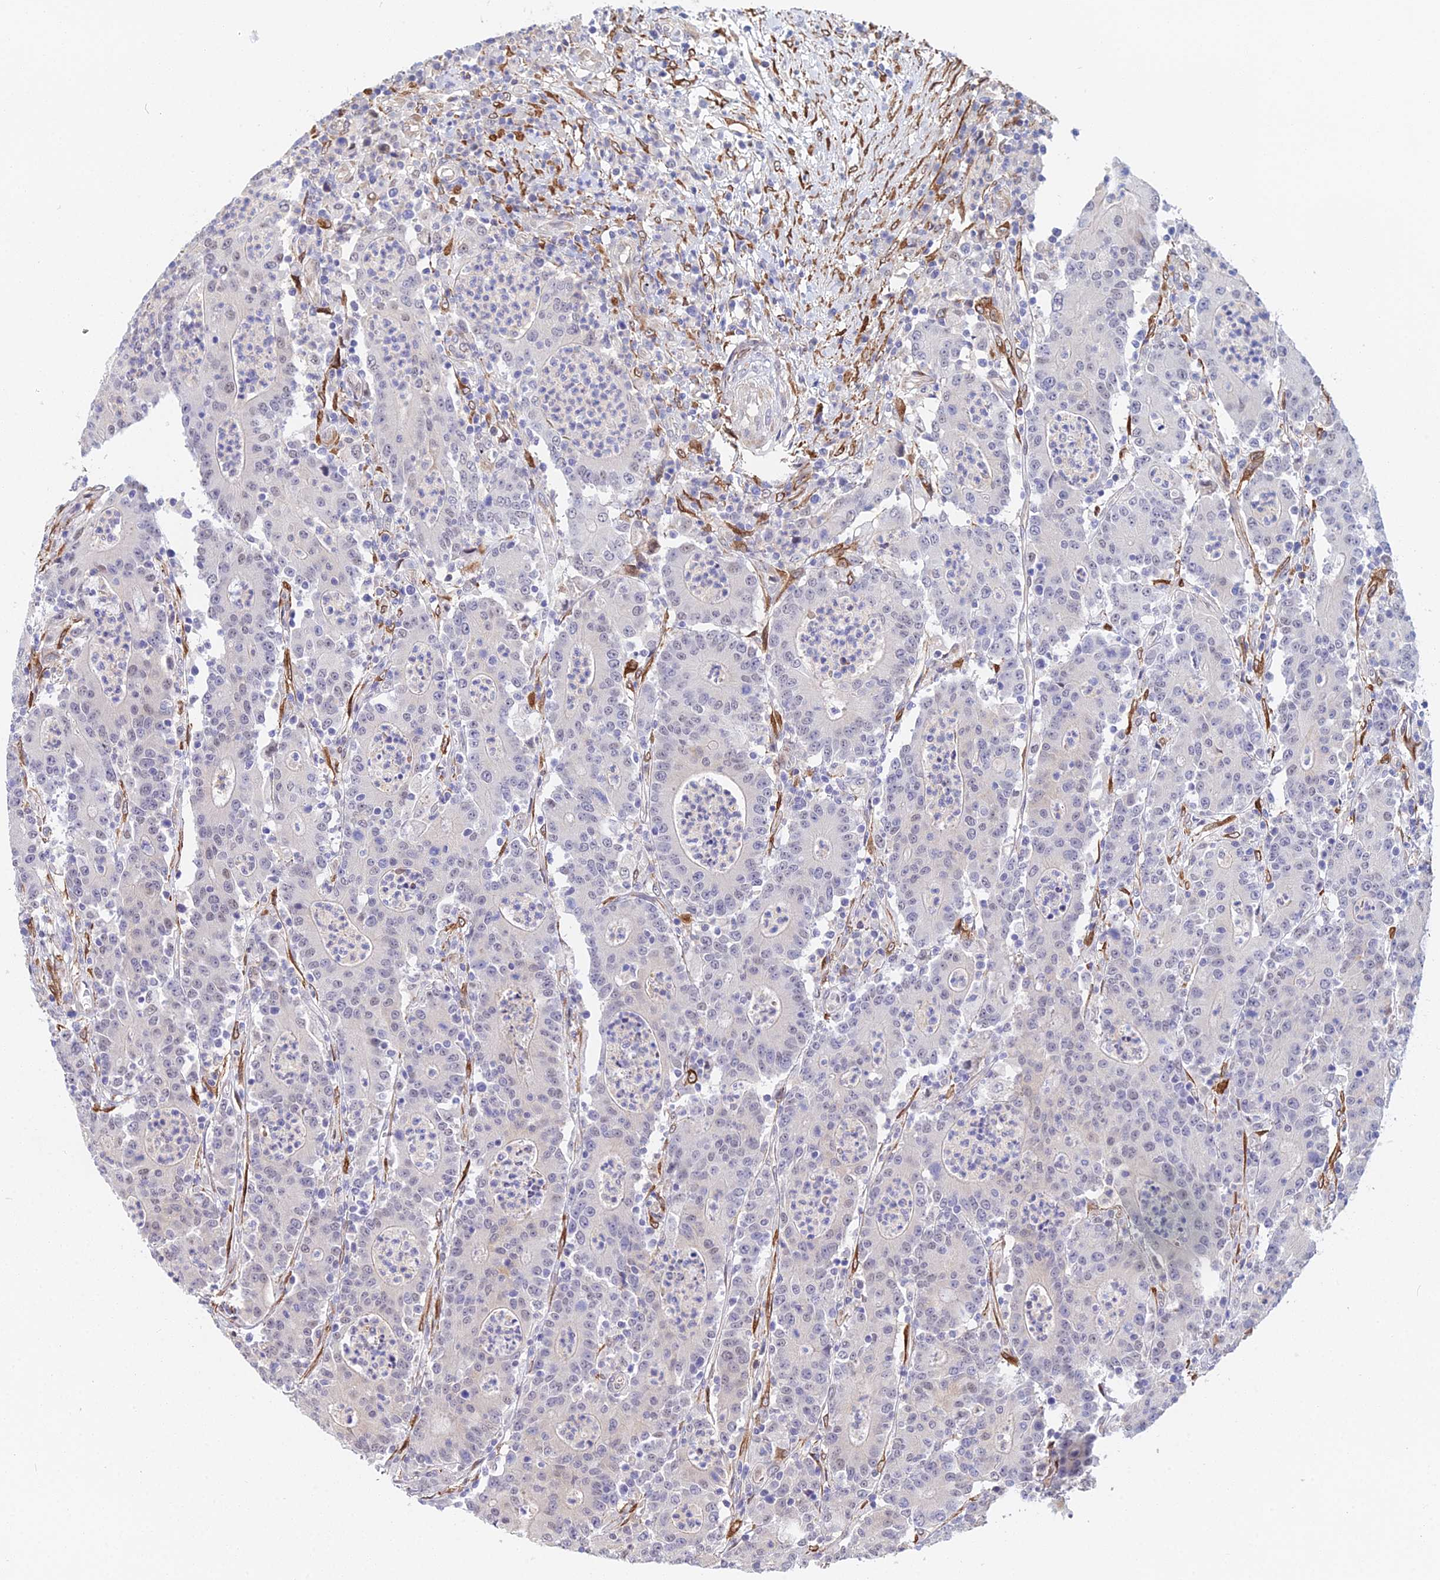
{"staining": {"intensity": "negative", "quantity": "none", "location": "none"}, "tissue": "colorectal cancer", "cell_type": "Tumor cells", "image_type": "cancer", "snomed": [{"axis": "morphology", "description": "Adenocarcinoma, NOS"}, {"axis": "topography", "description": "Colon"}], "caption": "Immunohistochemistry (IHC) of colorectal cancer (adenocarcinoma) shows no staining in tumor cells.", "gene": "MXRA7", "patient": {"sex": "male", "age": 83}}